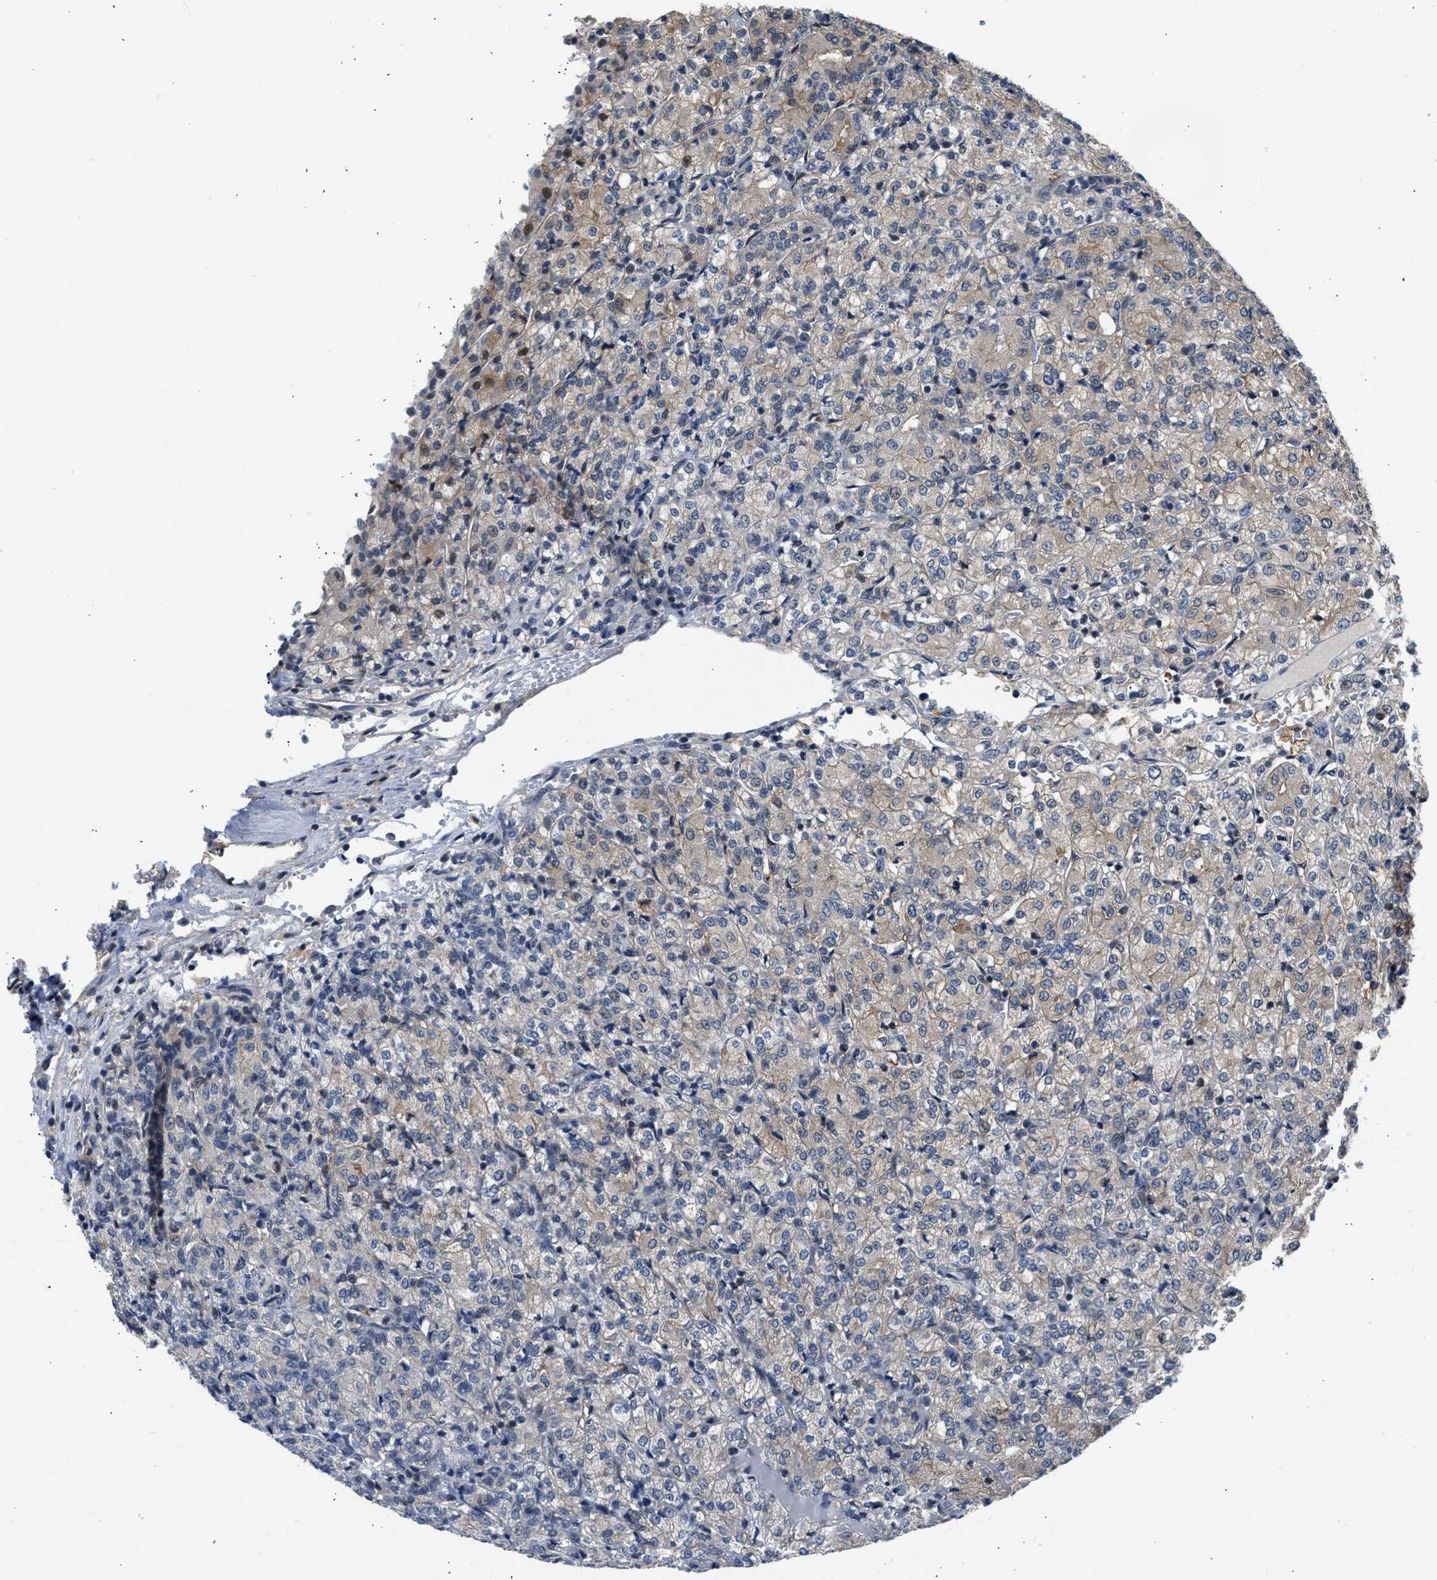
{"staining": {"intensity": "weak", "quantity": "<25%", "location": "cytoplasmic/membranous"}, "tissue": "renal cancer", "cell_type": "Tumor cells", "image_type": "cancer", "snomed": [{"axis": "morphology", "description": "Adenocarcinoma, NOS"}, {"axis": "topography", "description": "Kidney"}], "caption": "Tumor cells show no significant protein positivity in renal adenocarcinoma.", "gene": "OLIG3", "patient": {"sex": "male", "age": 77}}